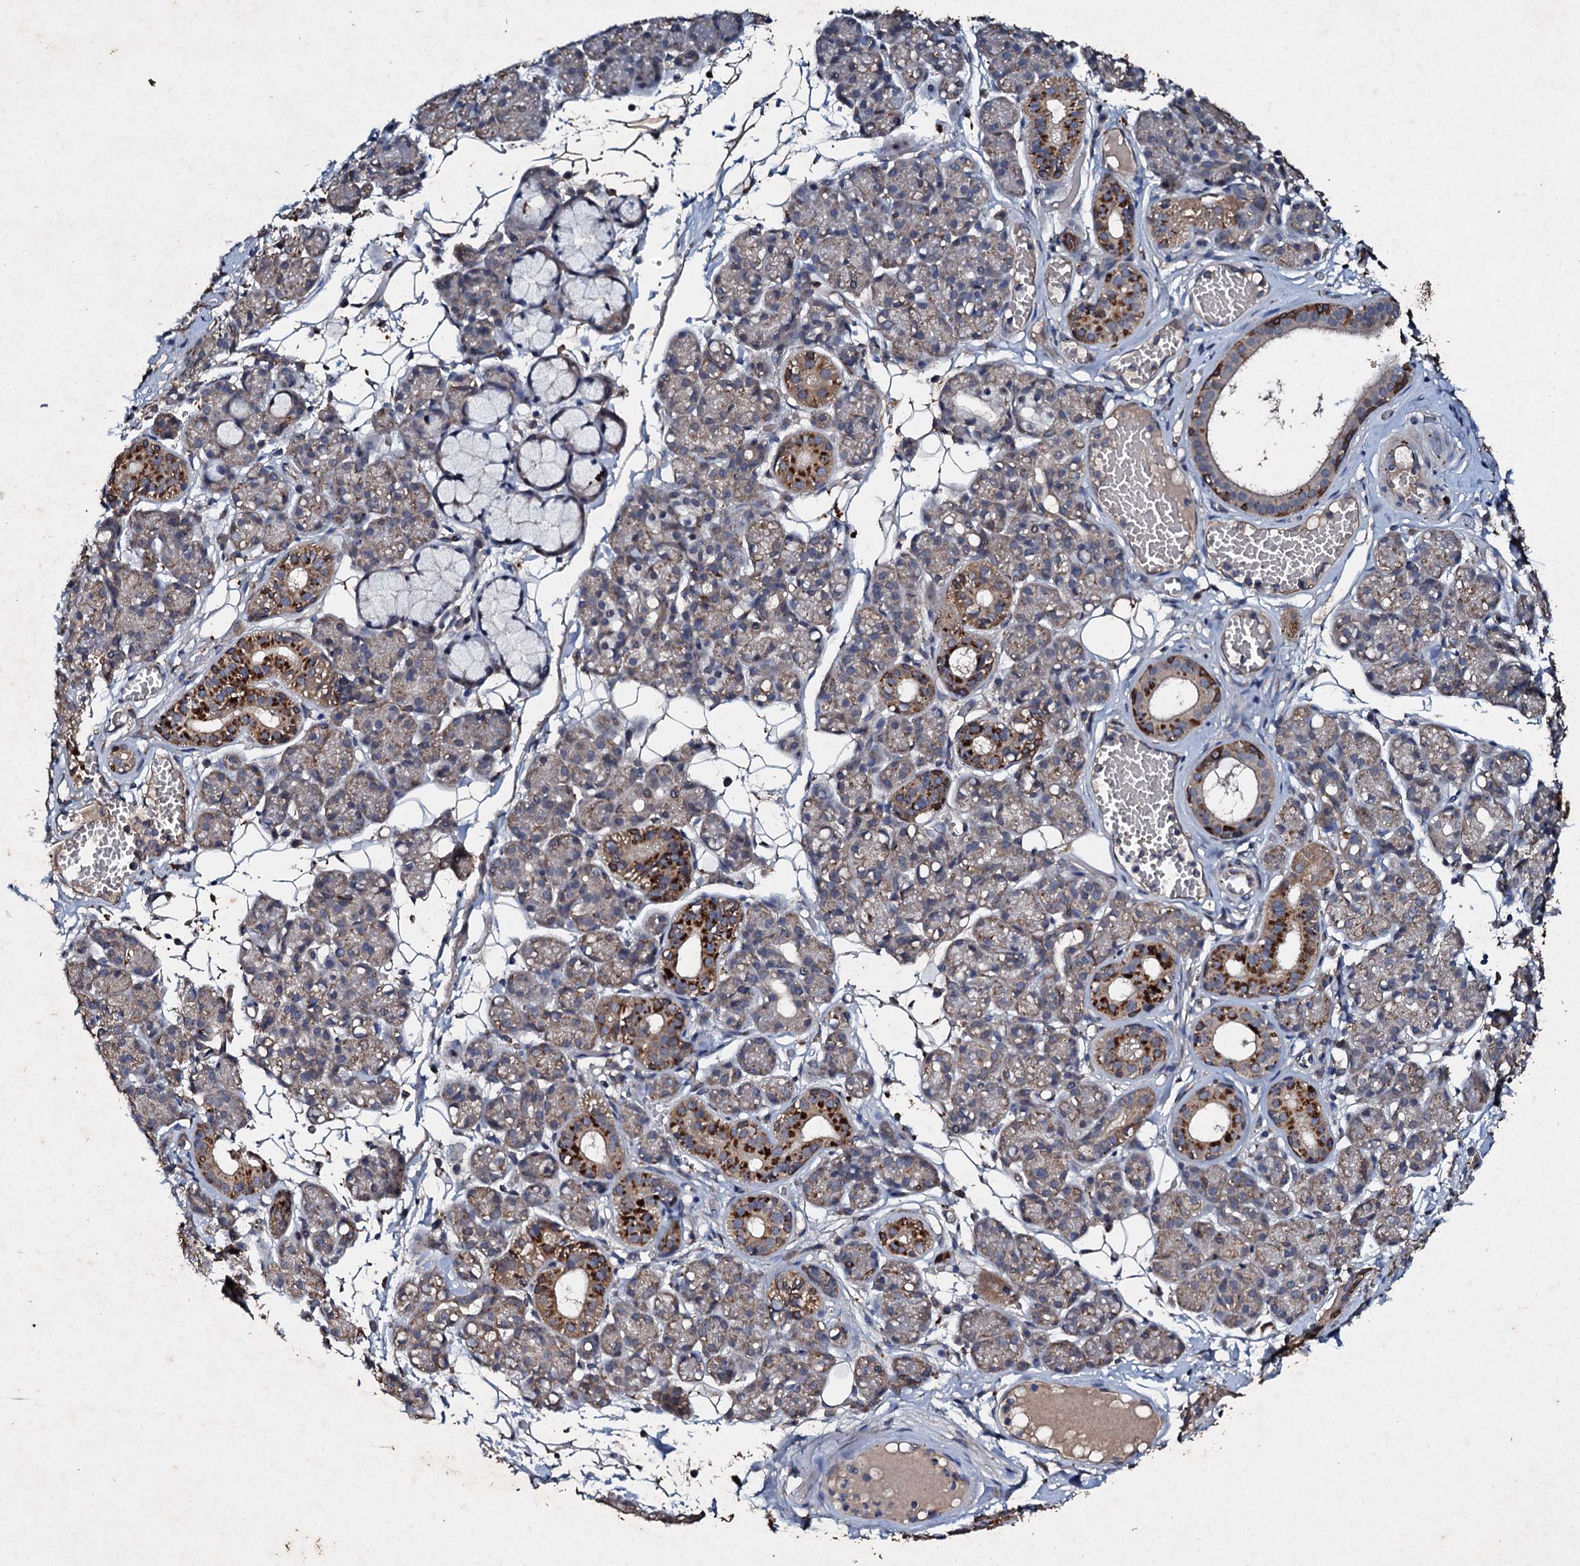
{"staining": {"intensity": "strong", "quantity": "<25%", "location": "cytoplasmic/membranous"}, "tissue": "salivary gland", "cell_type": "Glandular cells", "image_type": "normal", "snomed": [{"axis": "morphology", "description": "Normal tissue, NOS"}, {"axis": "topography", "description": "Salivary gland"}], "caption": "Human salivary gland stained with a protein marker exhibits strong staining in glandular cells.", "gene": "ADAMTS10", "patient": {"sex": "male", "age": 63}}